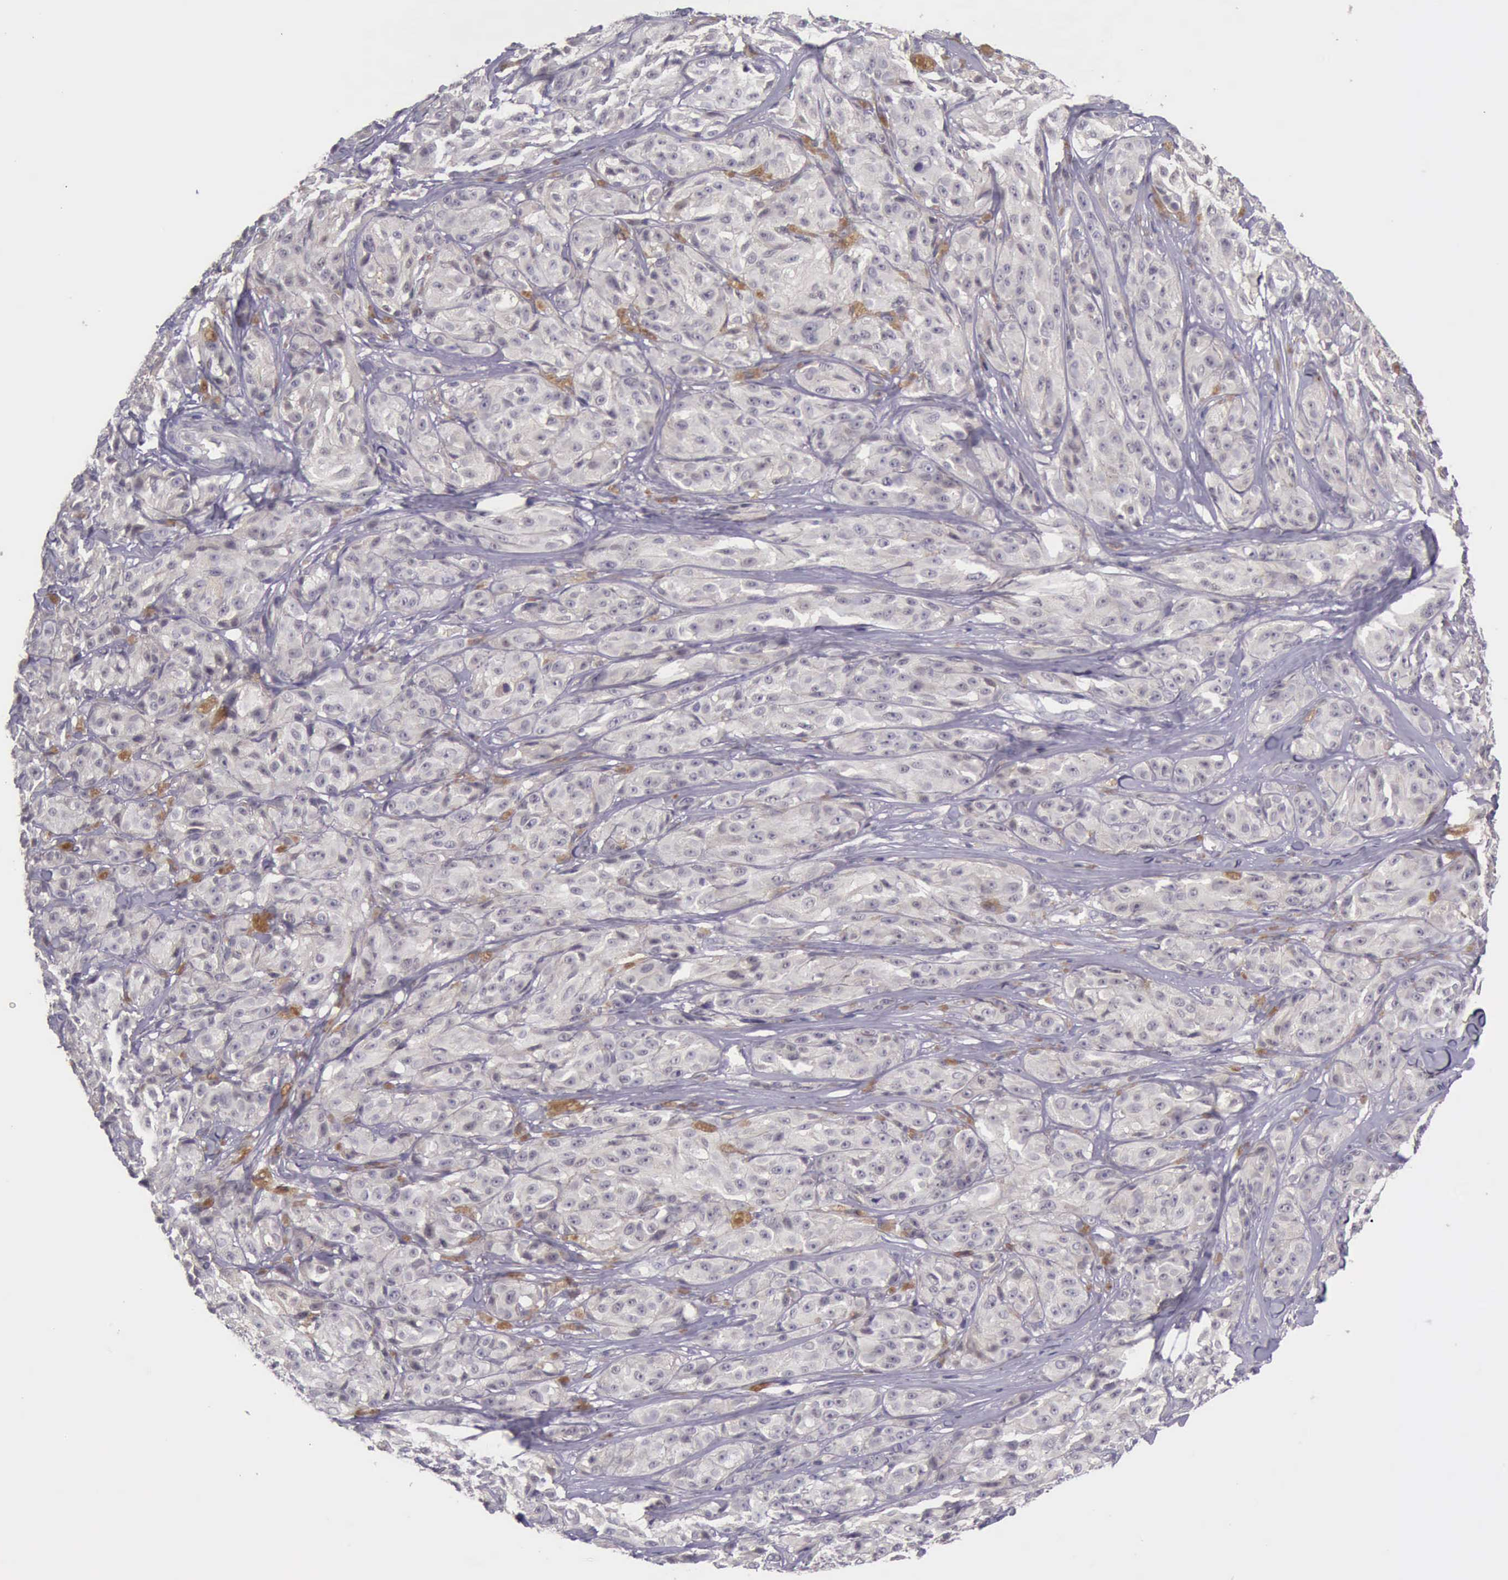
{"staining": {"intensity": "weak", "quantity": ">75%", "location": "cytoplasmic/membranous"}, "tissue": "melanoma", "cell_type": "Tumor cells", "image_type": "cancer", "snomed": [{"axis": "morphology", "description": "Malignant melanoma, NOS"}, {"axis": "topography", "description": "Skin"}], "caption": "Immunohistochemistry (IHC) (DAB) staining of human melanoma displays weak cytoplasmic/membranous protein staining in about >75% of tumor cells.", "gene": "ARNT2", "patient": {"sex": "male", "age": 56}}